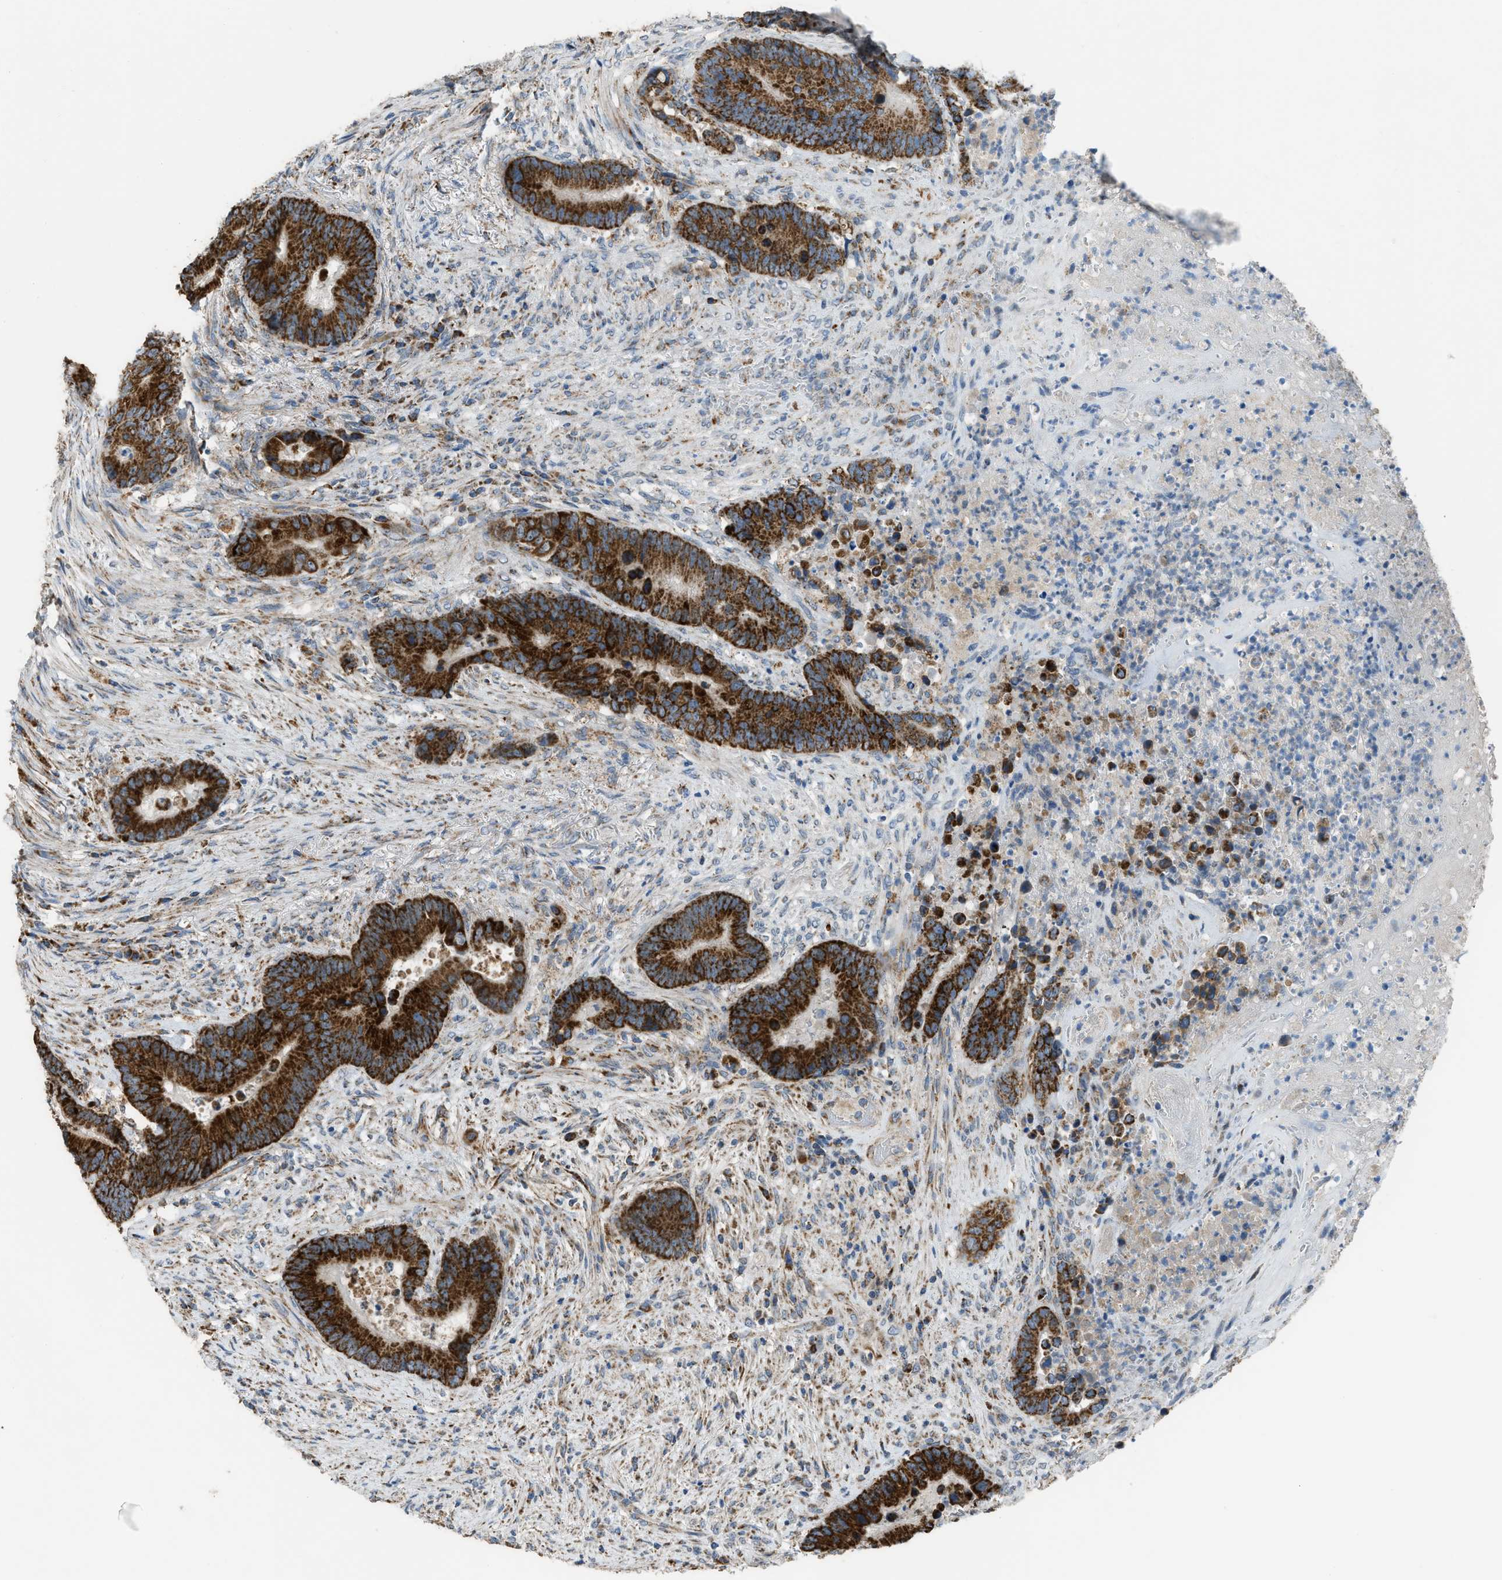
{"staining": {"intensity": "strong", "quantity": ">75%", "location": "cytoplasmic/membranous"}, "tissue": "colorectal cancer", "cell_type": "Tumor cells", "image_type": "cancer", "snomed": [{"axis": "morphology", "description": "Adenocarcinoma, NOS"}, {"axis": "topography", "description": "Rectum"}], "caption": "A photomicrograph of adenocarcinoma (colorectal) stained for a protein demonstrates strong cytoplasmic/membranous brown staining in tumor cells.", "gene": "SMIM20", "patient": {"sex": "female", "age": 89}}